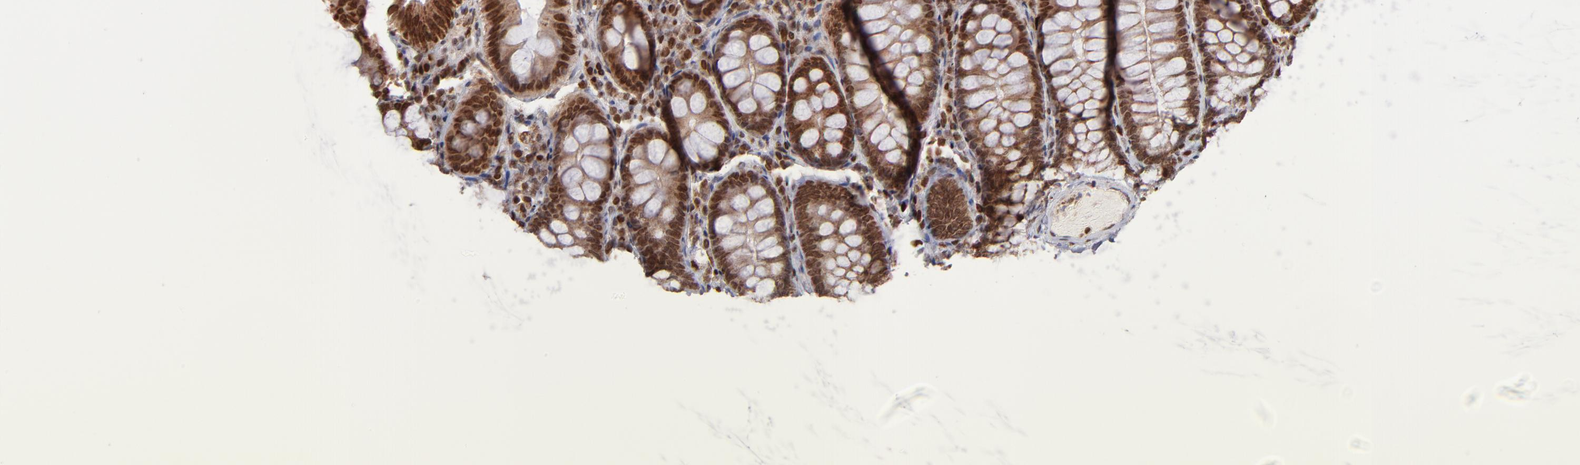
{"staining": {"intensity": "moderate", "quantity": ">75%", "location": "cytoplasmic/membranous,nuclear"}, "tissue": "colon", "cell_type": "Endothelial cells", "image_type": "normal", "snomed": [{"axis": "morphology", "description": "Normal tissue, NOS"}, {"axis": "topography", "description": "Colon"}], "caption": "Protein positivity by immunohistochemistry displays moderate cytoplasmic/membranous,nuclear expression in approximately >75% of endothelial cells in normal colon.", "gene": "TOP1MT", "patient": {"sex": "female", "age": 61}}